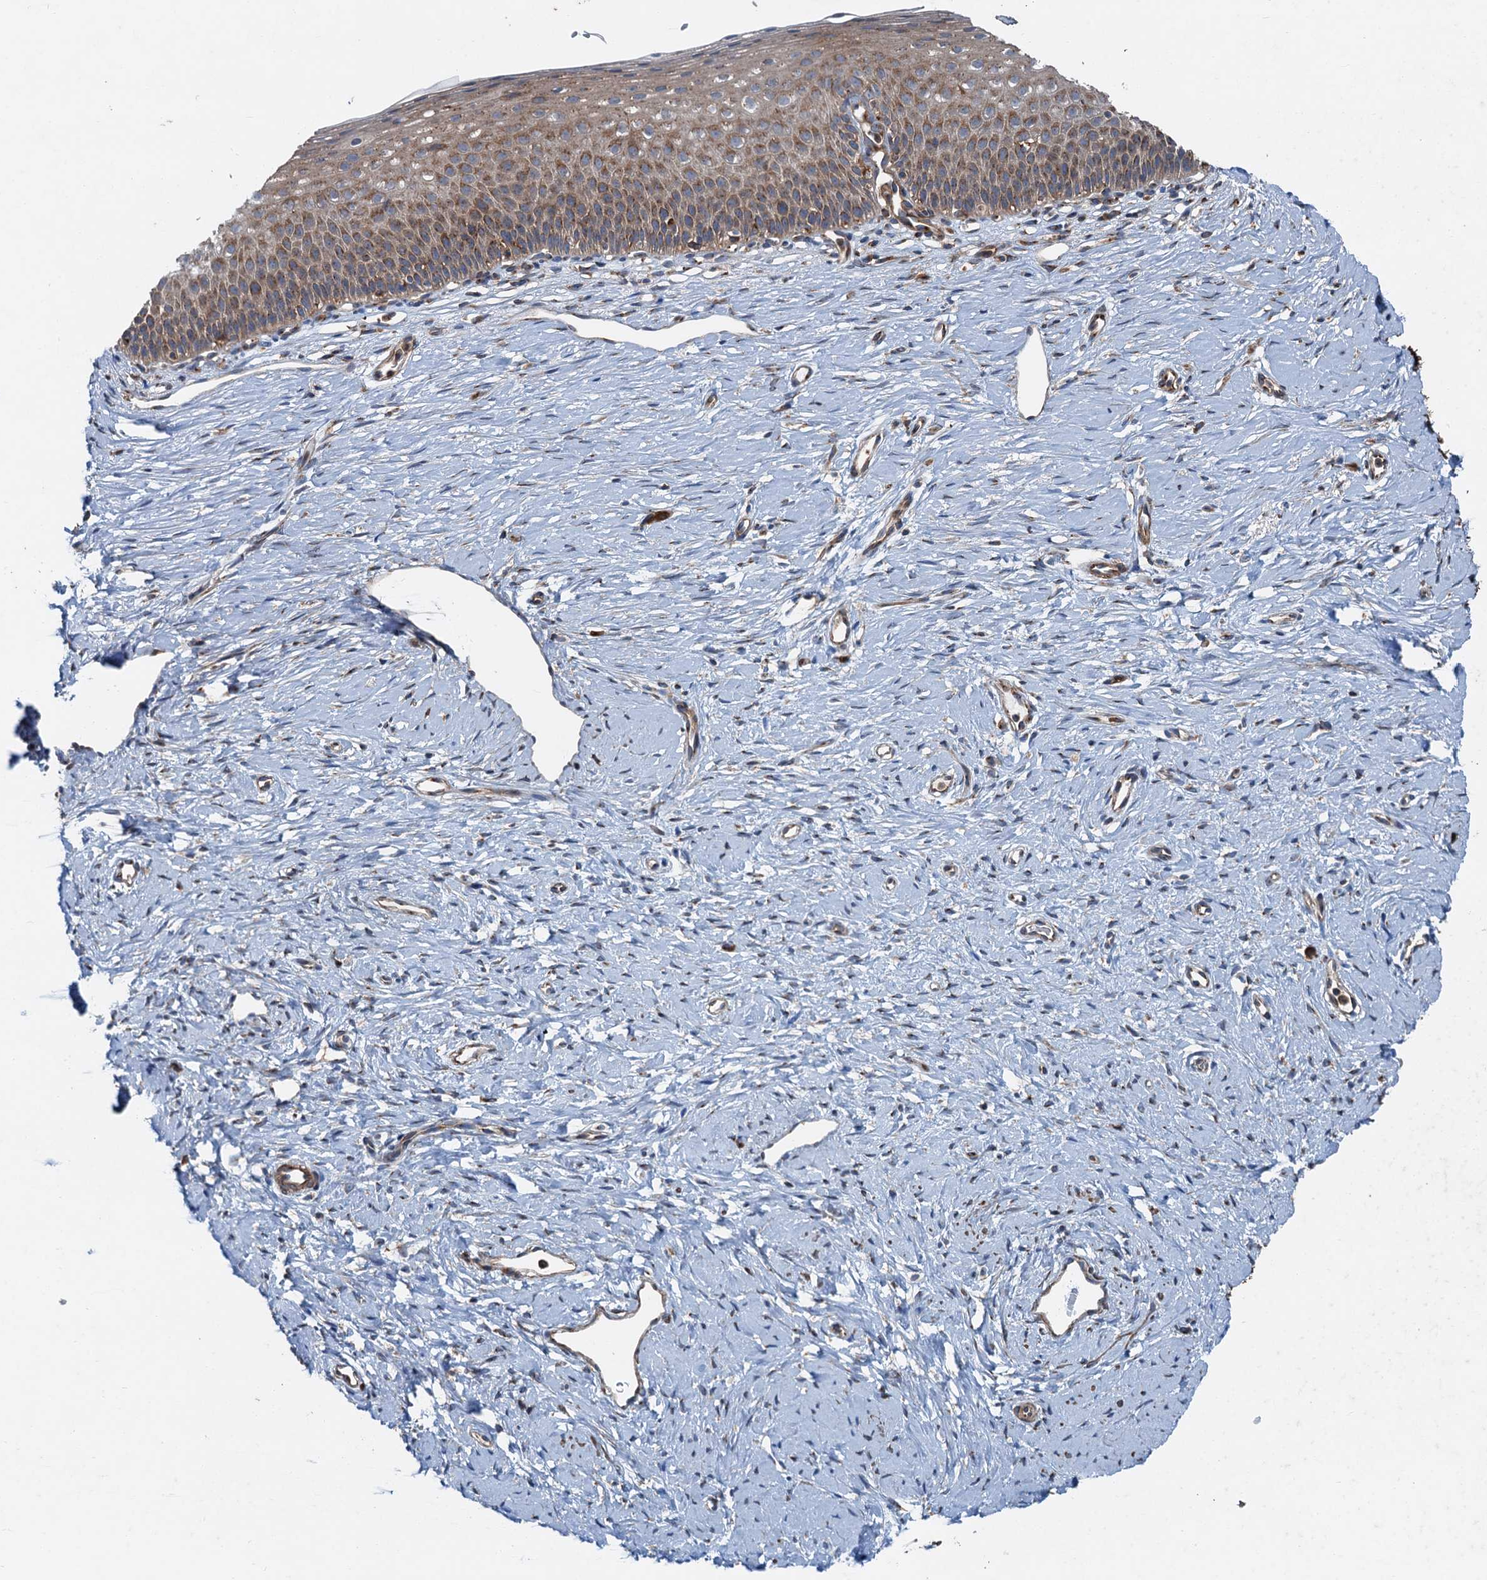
{"staining": {"intensity": "moderate", "quantity": ">75%", "location": "cytoplasmic/membranous"}, "tissue": "cervix", "cell_type": "Glandular cells", "image_type": "normal", "snomed": [{"axis": "morphology", "description": "Normal tissue, NOS"}, {"axis": "topography", "description": "Cervix"}], "caption": "Protein staining of normal cervix reveals moderate cytoplasmic/membranous staining in about >75% of glandular cells. (DAB IHC with brightfield microscopy, high magnification).", "gene": "ANKRD26", "patient": {"sex": "female", "age": 36}}